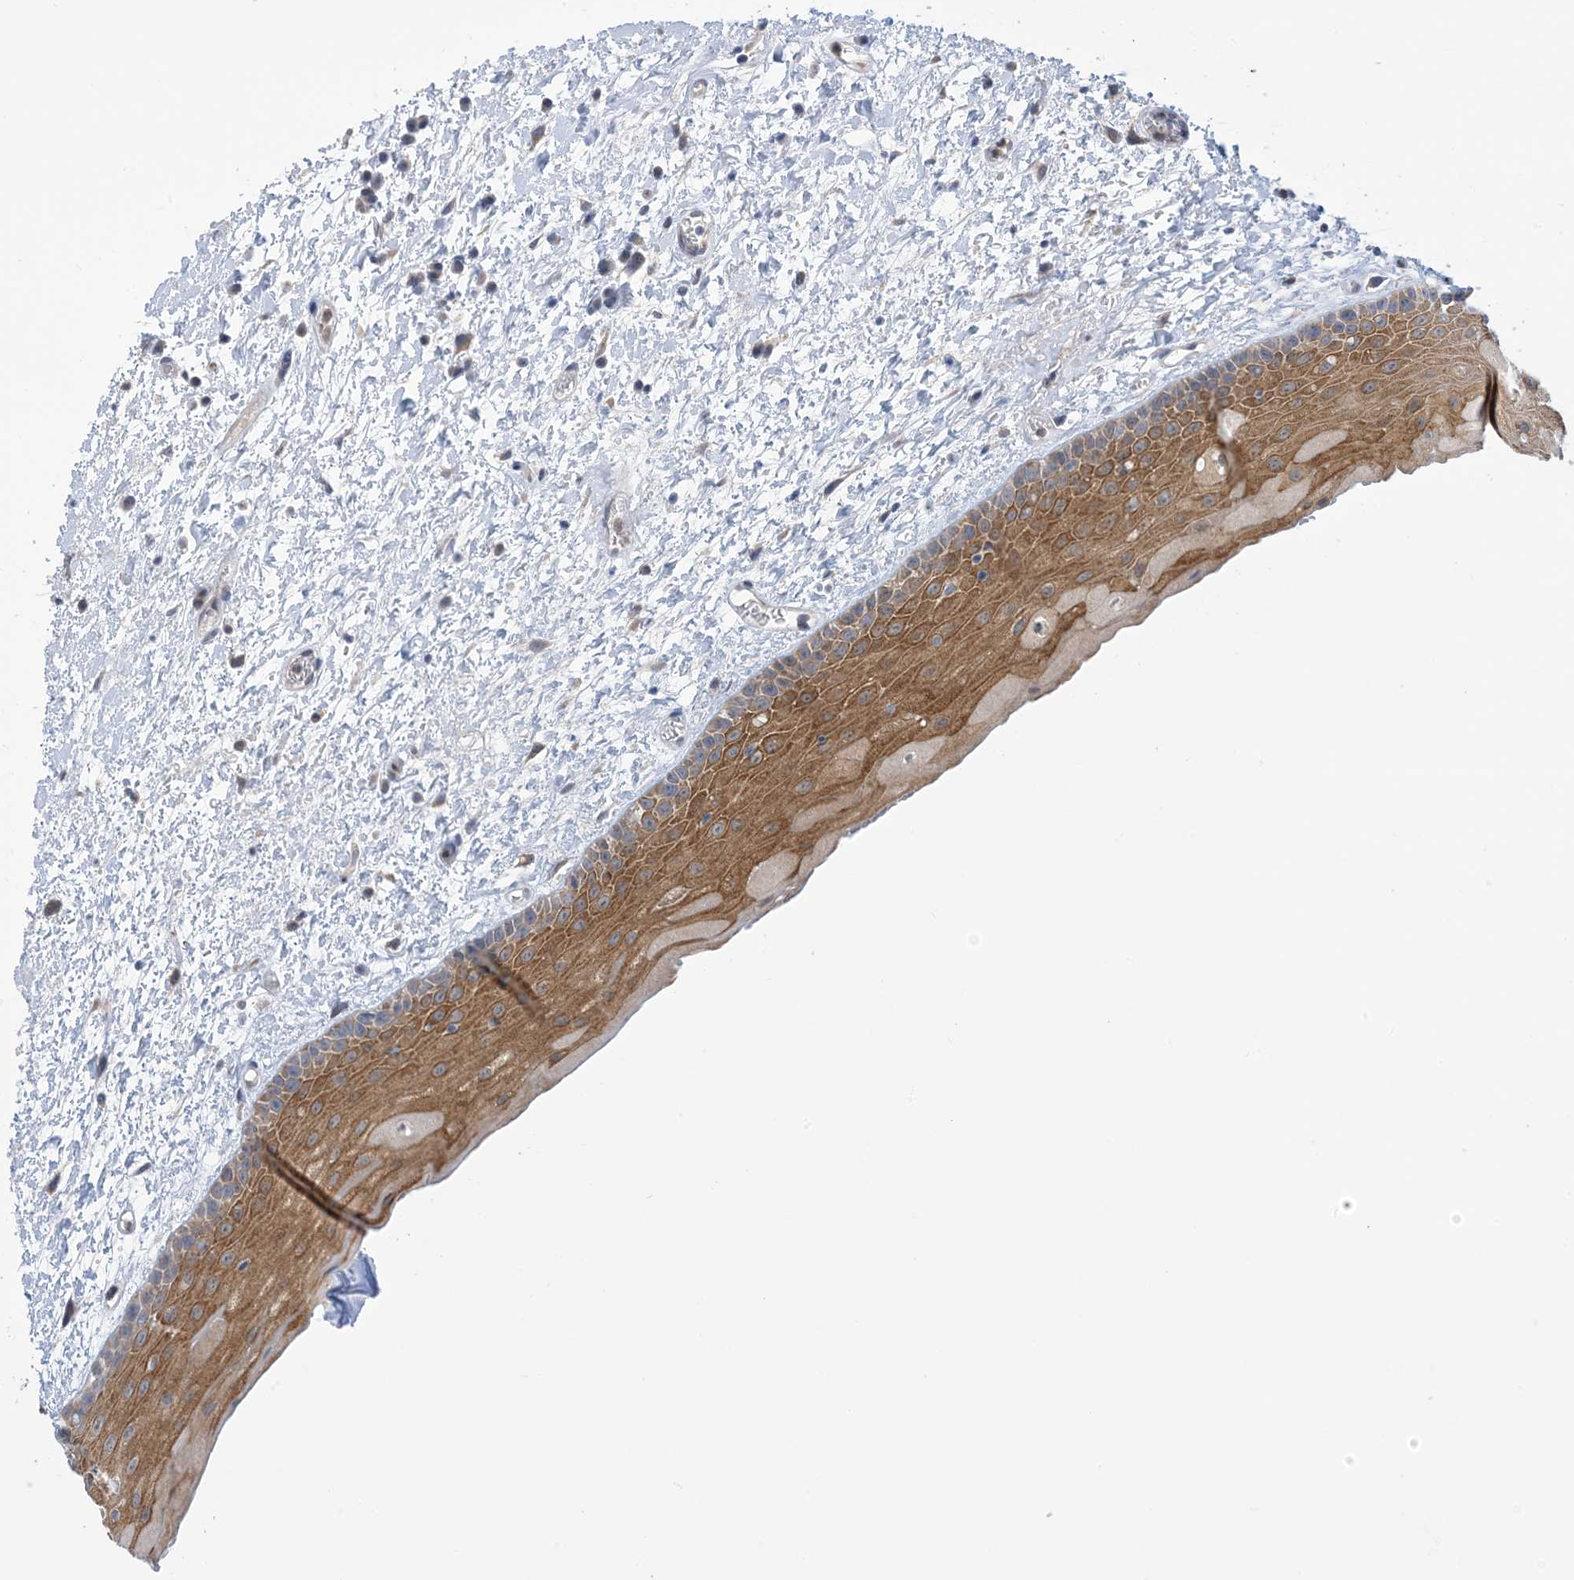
{"staining": {"intensity": "moderate", "quantity": "25%-75%", "location": "cytoplasmic/membranous"}, "tissue": "oral mucosa", "cell_type": "Squamous epithelial cells", "image_type": "normal", "snomed": [{"axis": "morphology", "description": "Normal tissue, NOS"}, {"axis": "topography", "description": "Oral tissue"}], "caption": "Immunohistochemical staining of benign oral mucosa reveals medium levels of moderate cytoplasmic/membranous expression in approximately 25%-75% of squamous epithelial cells.", "gene": "TTYH1", "patient": {"sex": "female", "age": 76}}